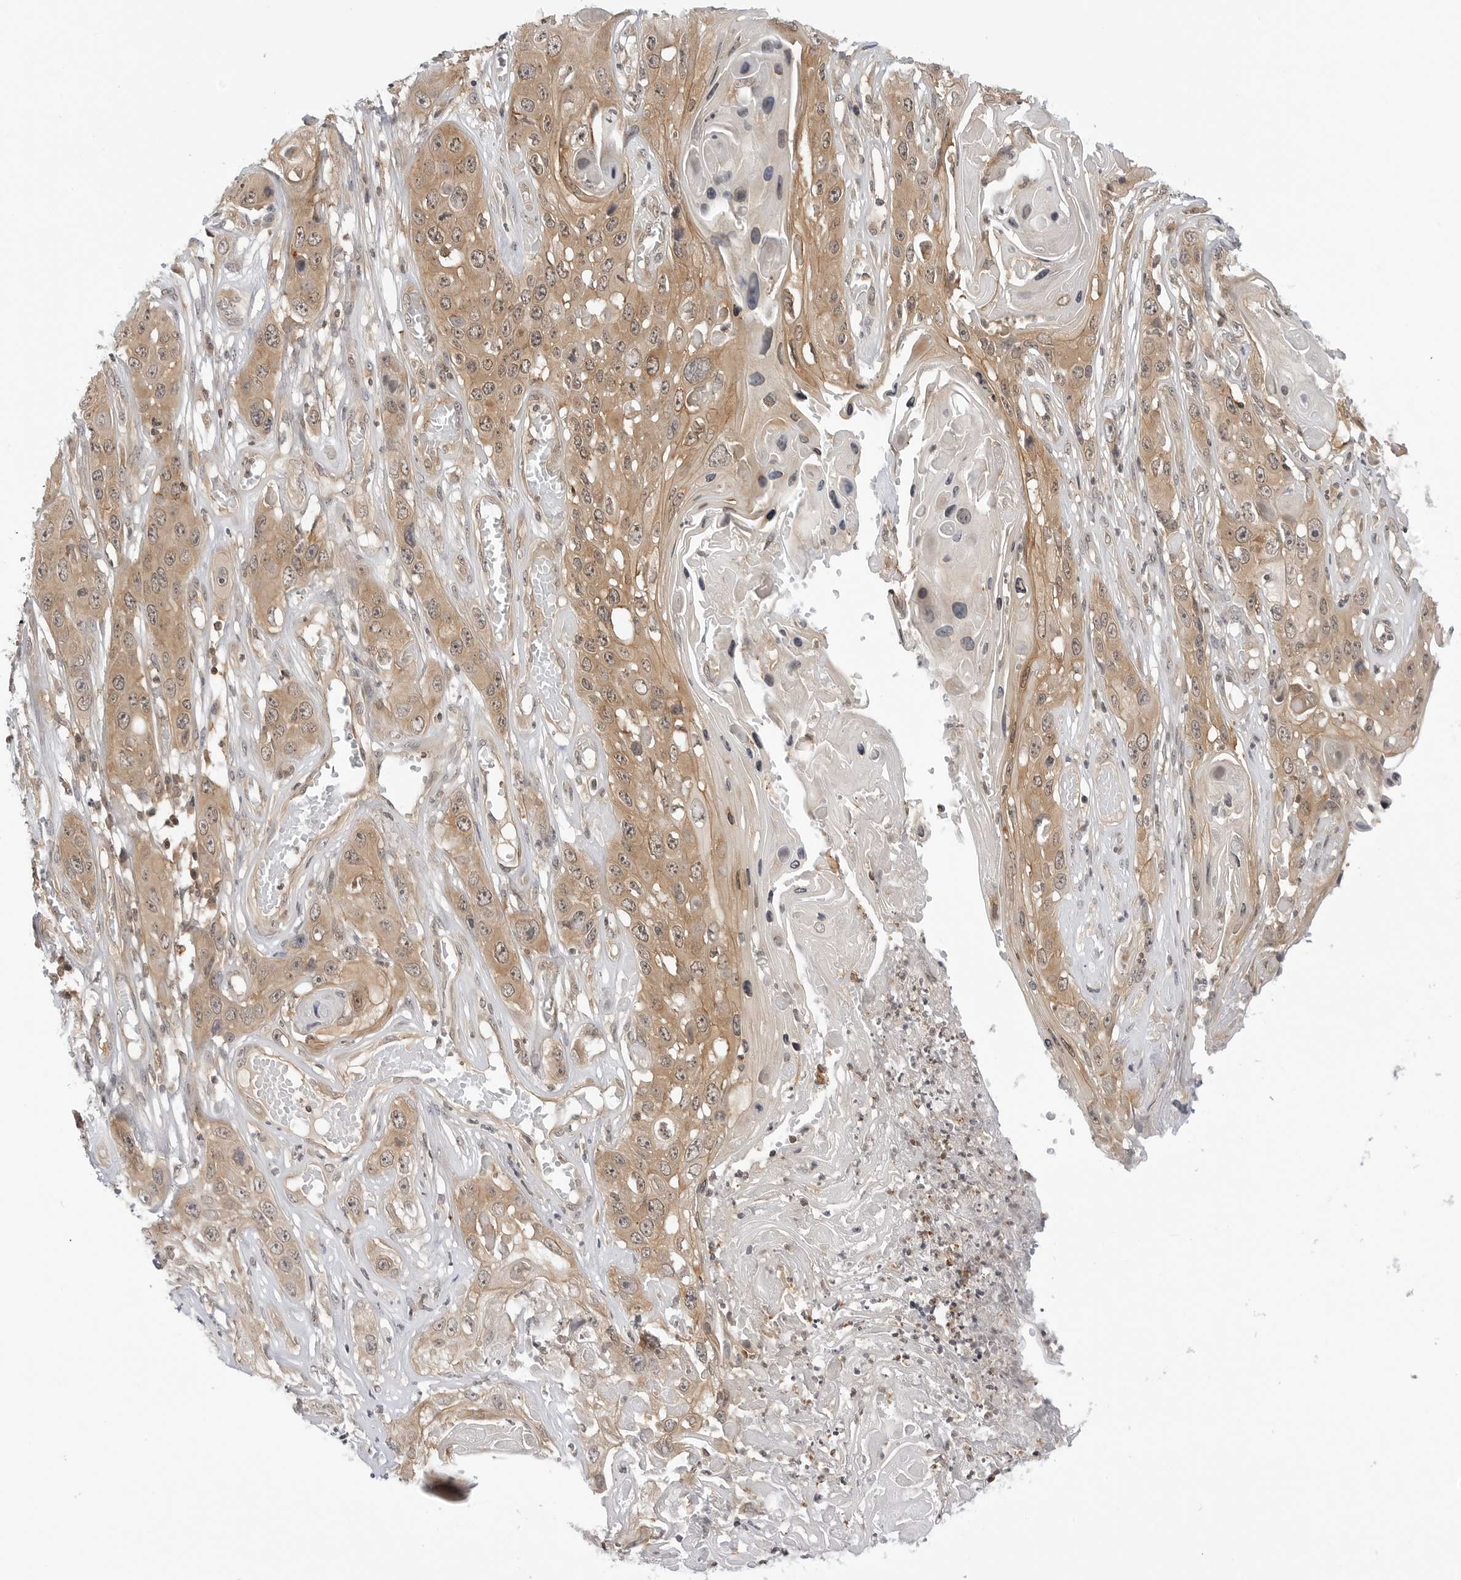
{"staining": {"intensity": "moderate", "quantity": ">75%", "location": "cytoplasmic/membranous,nuclear"}, "tissue": "skin cancer", "cell_type": "Tumor cells", "image_type": "cancer", "snomed": [{"axis": "morphology", "description": "Squamous cell carcinoma, NOS"}, {"axis": "topography", "description": "Skin"}], "caption": "Moderate cytoplasmic/membranous and nuclear protein staining is present in approximately >75% of tumor cells in skin squamous cell carcinoma.", "gene": "MAP2K5", "patient": {"sex": "male", "age": 55}}